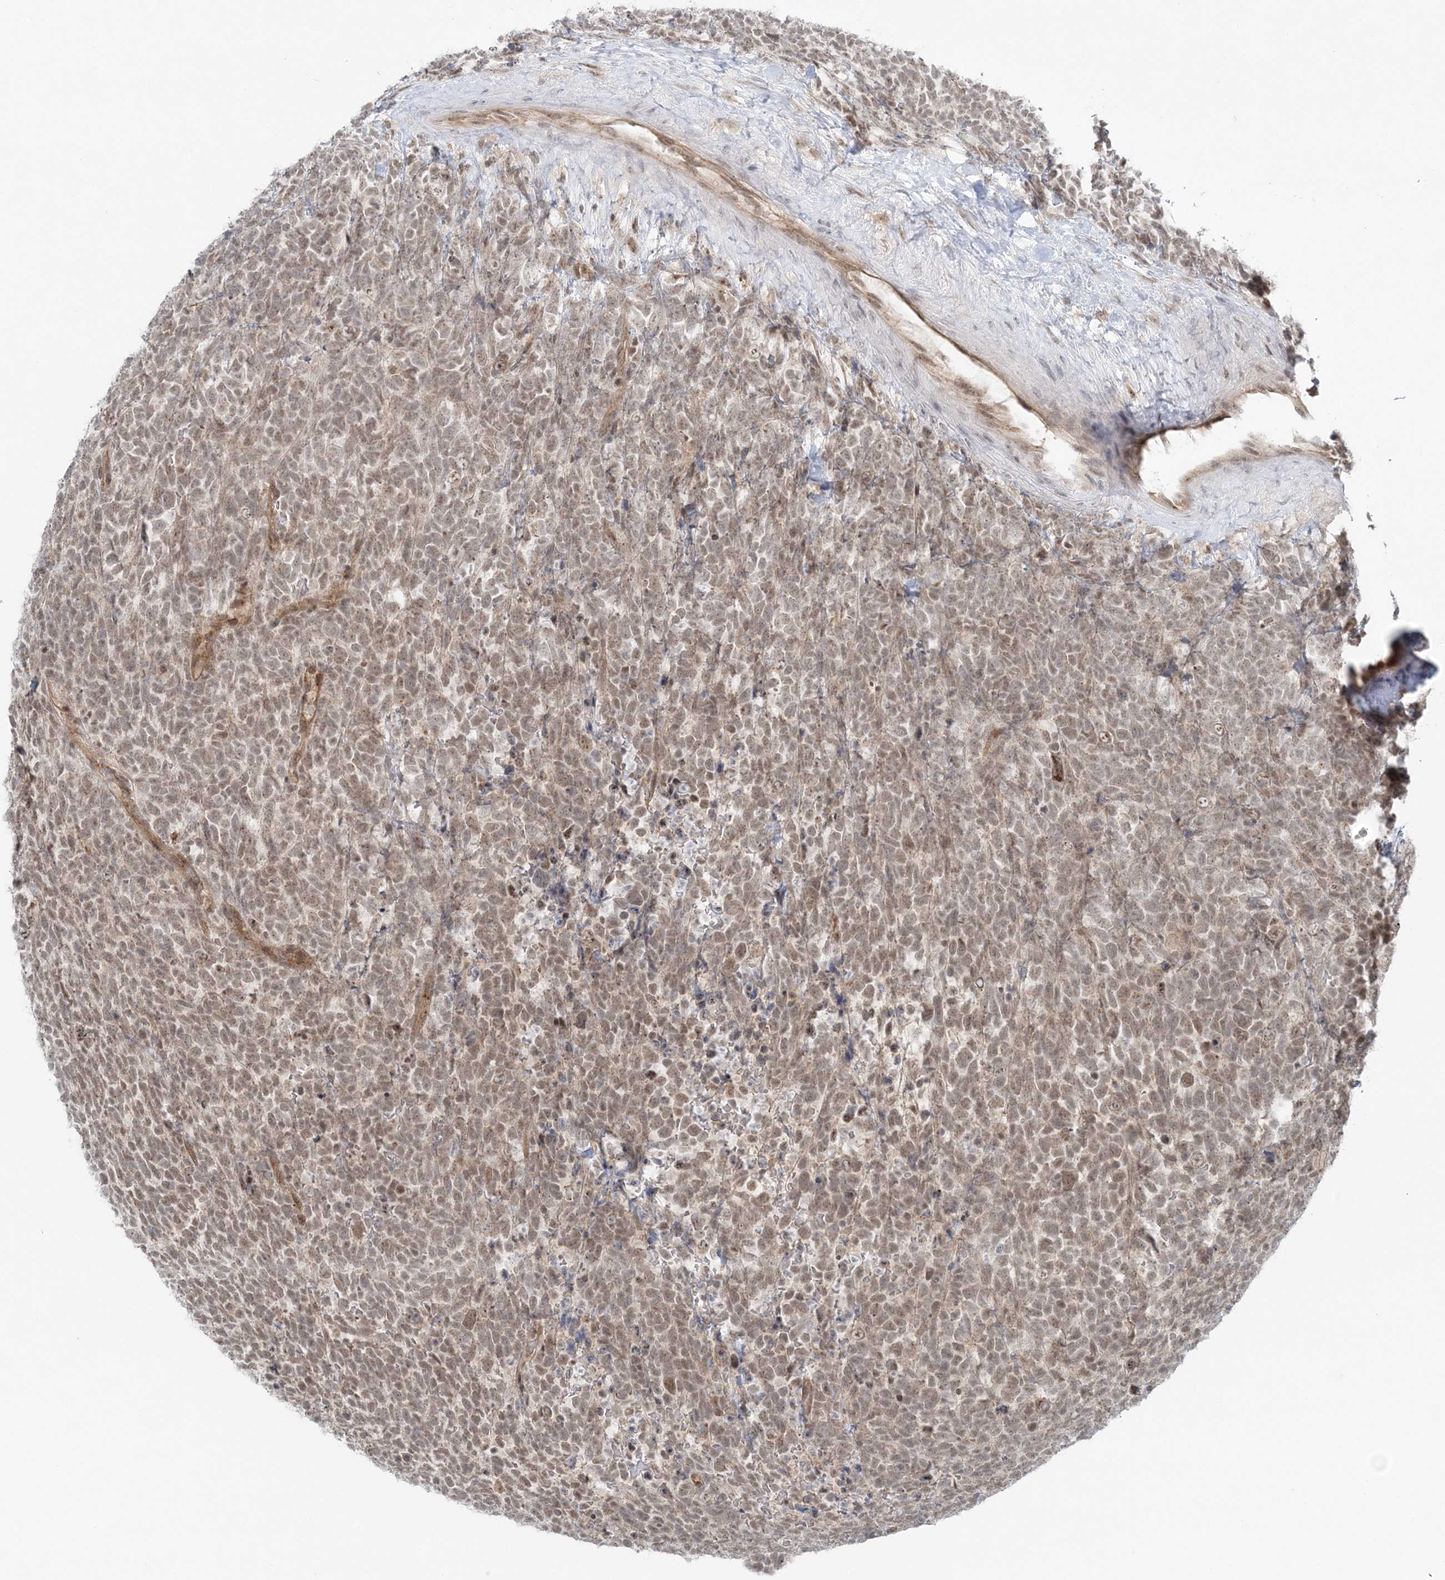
{"staining": {"intensity": "weak", "quantity": ">75%", "location": "nuclear"}, "tissue": "urothelial cancer", "cell_type": "Tumor cells", "image_type": "cancer", "snomed": [{"axis": "morphology", "description": "Urothelial carcinoma, High grade"}, {"axis": "topography", "description": "Urinary bladder"}], "caption": "An immunohistochemistry (IHC) photomicrograph of tumor tissue is shown. Protein staining in brown highlights weak nuclear positivity in high-grade urothelial carcinoma within tumor cells. (DAB (3,3'-diaminobenzidine) IHC, brown staining for protein, blue staining for nuclei).", "gene": "ATP11A", "patient": {"sex": "female", "age": 82}}